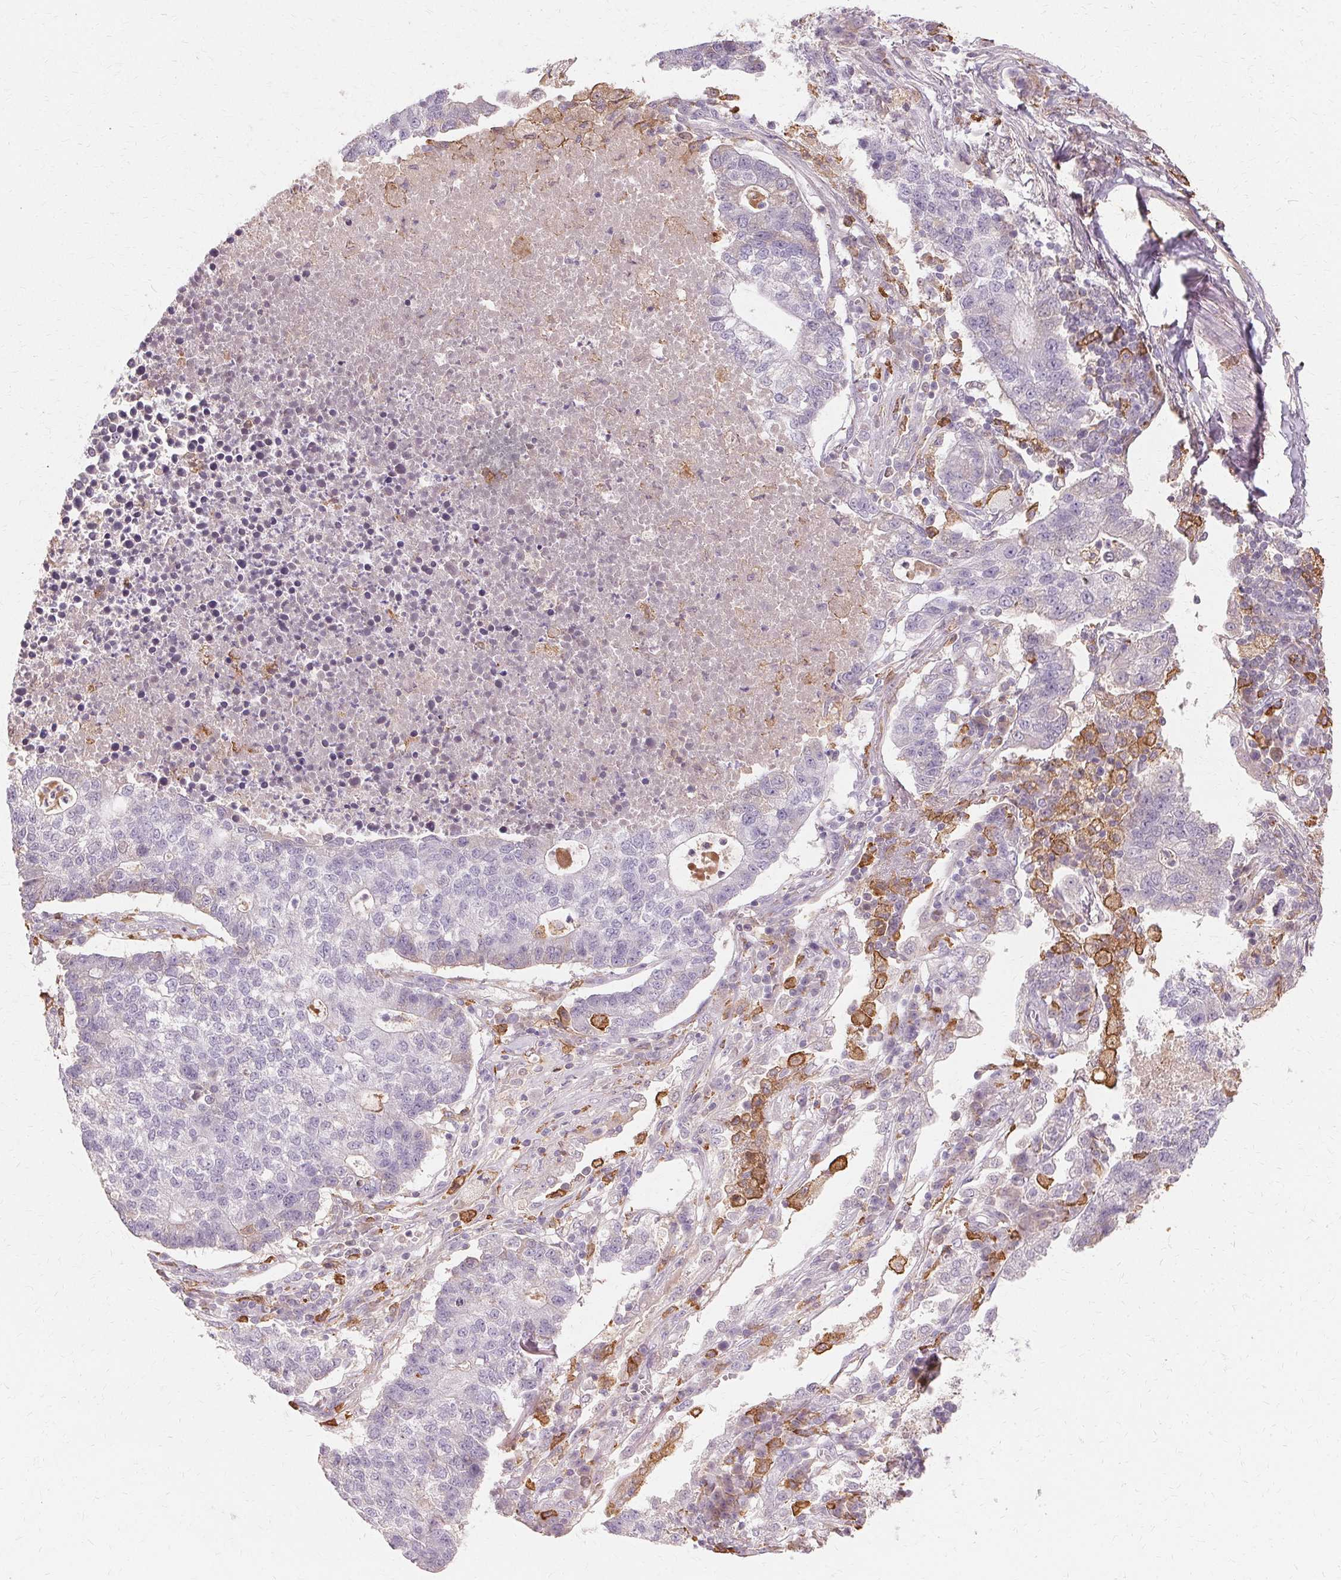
{"staining": {"intensity": "negative", "quantity": "none", "location": "none"}, "tissue": "lung cancer", "cell_type": "Tumor cells", "image_type": "cancer", "snomed": [{"axis": "morphology", "description": "Adenocarcinoma, NOS"}, {"axis": "topography", "description": "Lung"}], "caption": "This is an immunohistochemistry micrograph of lung cancer. There is no expression in tumor cells.", "gene": "IFNGR1", "patient": {"sex": "male", "age": 57}}